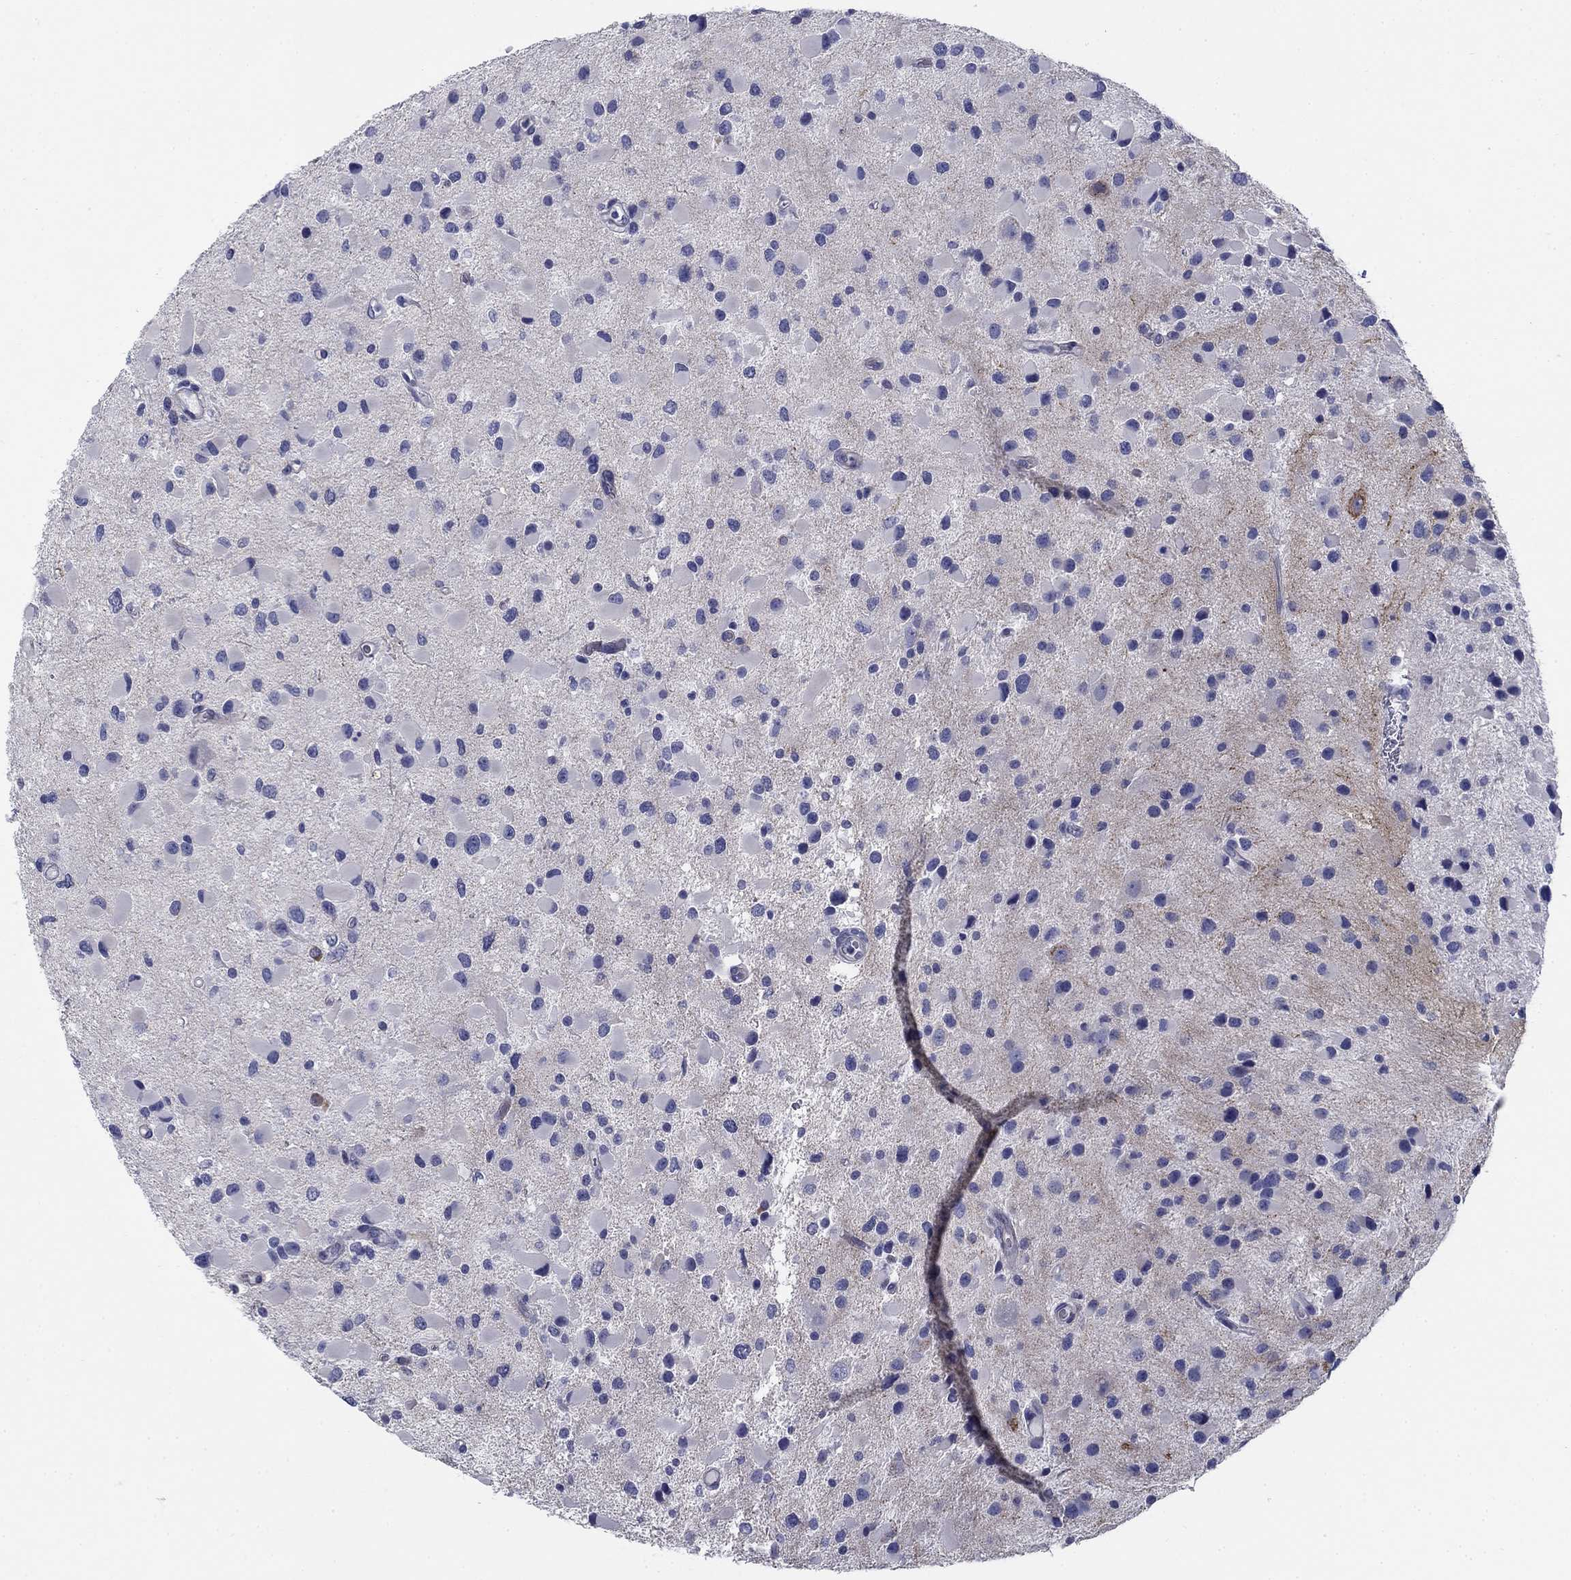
{"staining": {"intensity": "negative", "quantity": "none", "location": "none"}, "tissue": "glioma", "cell_type": "Tumor cells", "image_type": "cancer", "snomed": [{"axis": "morphology", "description": "Glioma, malignant, Low grade"}, {"axis": "topography", "description": "Brain"}], "caption": "The photomicrograph displays no staining of tumor cells in glioma.", "gene": "PRKCG", "patient": {"sex": "female", "age": 32}}